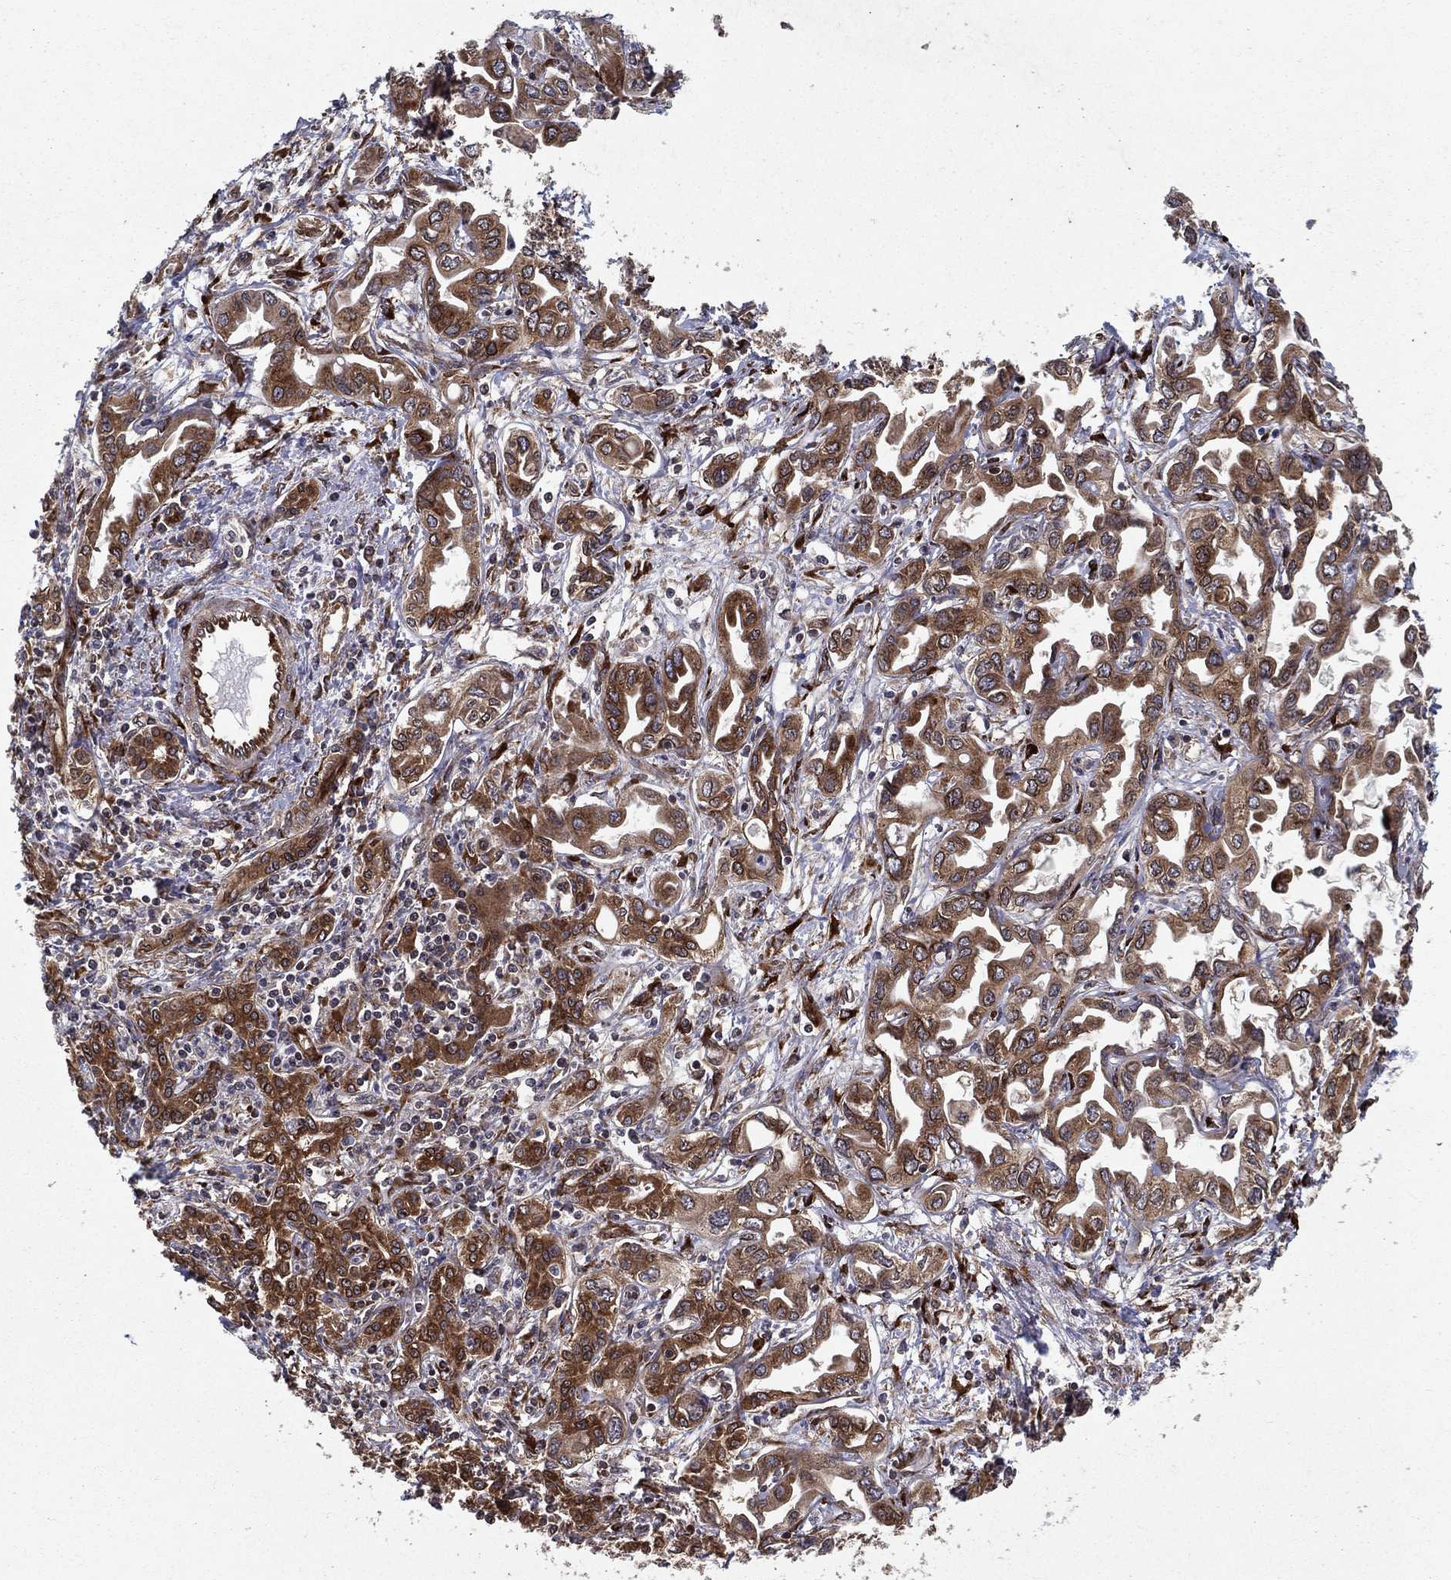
{"staining": {"intensity": "moderate", "quantity": ">75%", "location": "cytoplasmic/membranous"}, "tissue": "liver cancer", "cell_type": "Tumor cells", "image_type": "cancer", "snomed": [{"axis": "morphology", "description": "Cholangiocarcinoma"}, {"axis": "topography", "description": "Liver"}], "caption": "The photomicrograph shows a brown stain indicating the presence of a protein in the cytoplasmic/membranous of tumor cells in liver cholangiocarcinoma.", "gene": "CERS2", "patient": {"sex": "female", "age": 64}}